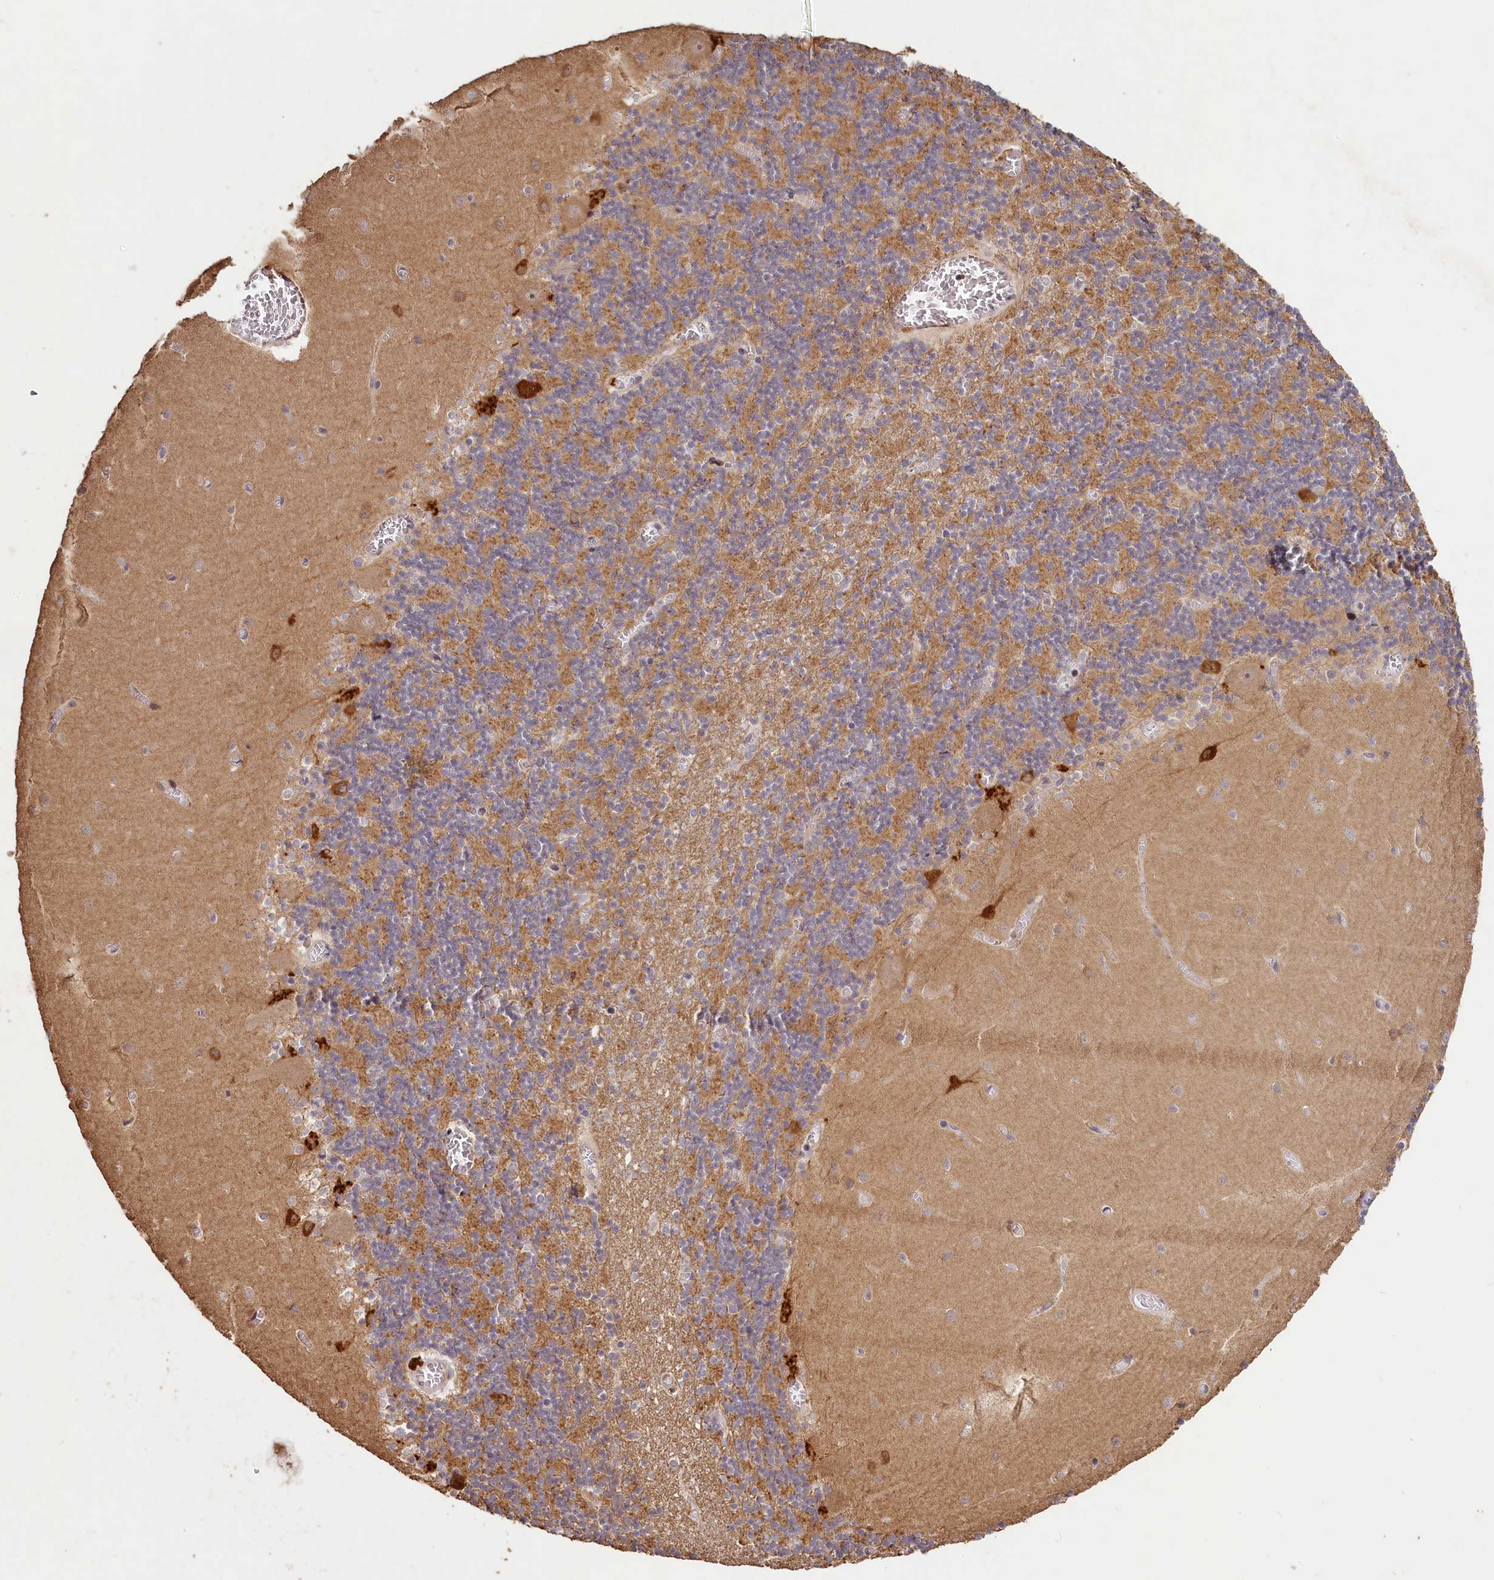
{"staining": {"intensity": "moderate", "quantity": ">75%", "location": "cytoplasmic/membranous"}, "tissue": "cerebellum", "cell_type": "Cells in granular layer", "image_type": "normal", "snomed": [{"axis": "morphology", "description": "Normal tissue, NOS"}, {"axis": "topography", "description": "Cerebellum"}], "caption": "A high-resolution histopathology image shows immunohistochemistry (IHC) staining of benign cerebellum, which reveals moderate cytoplasmic/membranous positivity in about >75% of cells in granular layer. Immunohistochemistry (ihc) stains the protein of interest in brown and the nuclei are stained blue.", "gene": "MADD", "patient": {"sex": "female", "age": 28}}